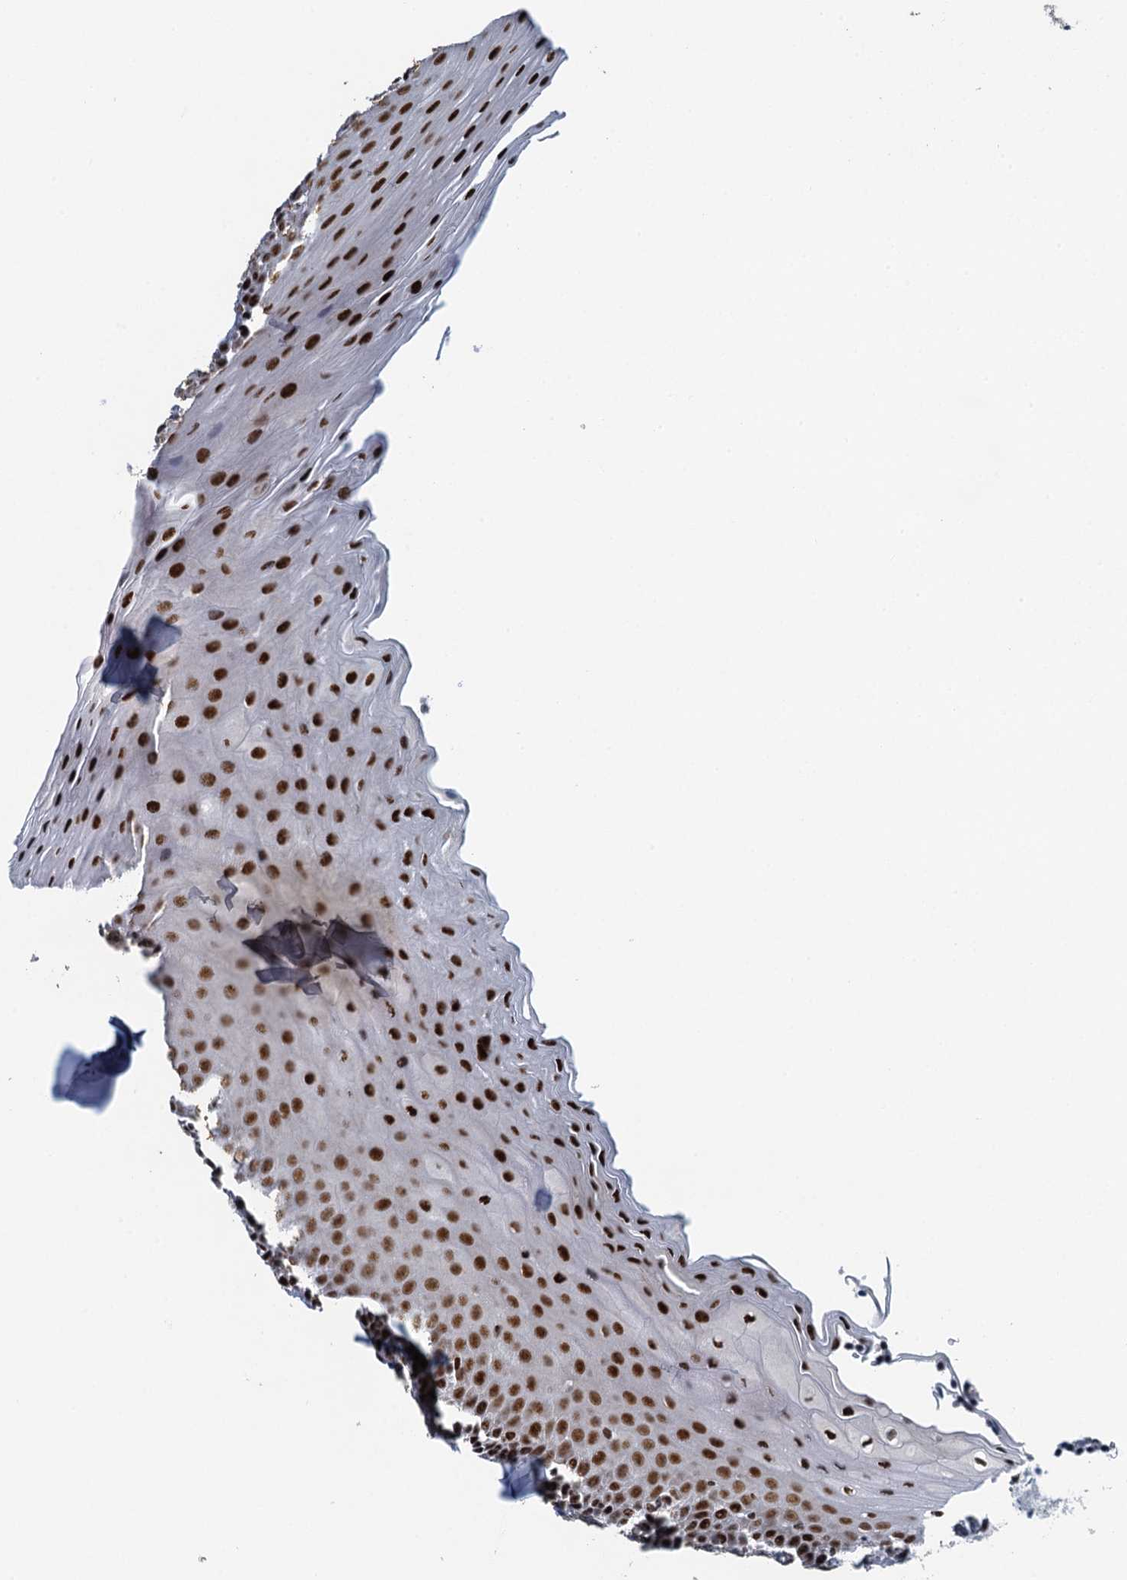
{"staining": {"intensity": "negative", "quantity": "none", "location": "none"}, "tissue": "tonsil", "cell_type": "Germinal center cells", "image_type": "normal", "snomed": [{"axis": "morphology", "description": "Normal tissue, NOS"}, {"axis": "topography", "description": "Tonsil"}], "caption": "Germinal center cells are negative for protein expression in benign human tonsil. Brightfield microscopy of IHC stained with DAB (3,3'-diaminobenzidine) (brown) and hematoxylin (blue), captured at high magnification.", "gene": "TTLL9", "patient": {"sex": "male", "age": 27}}